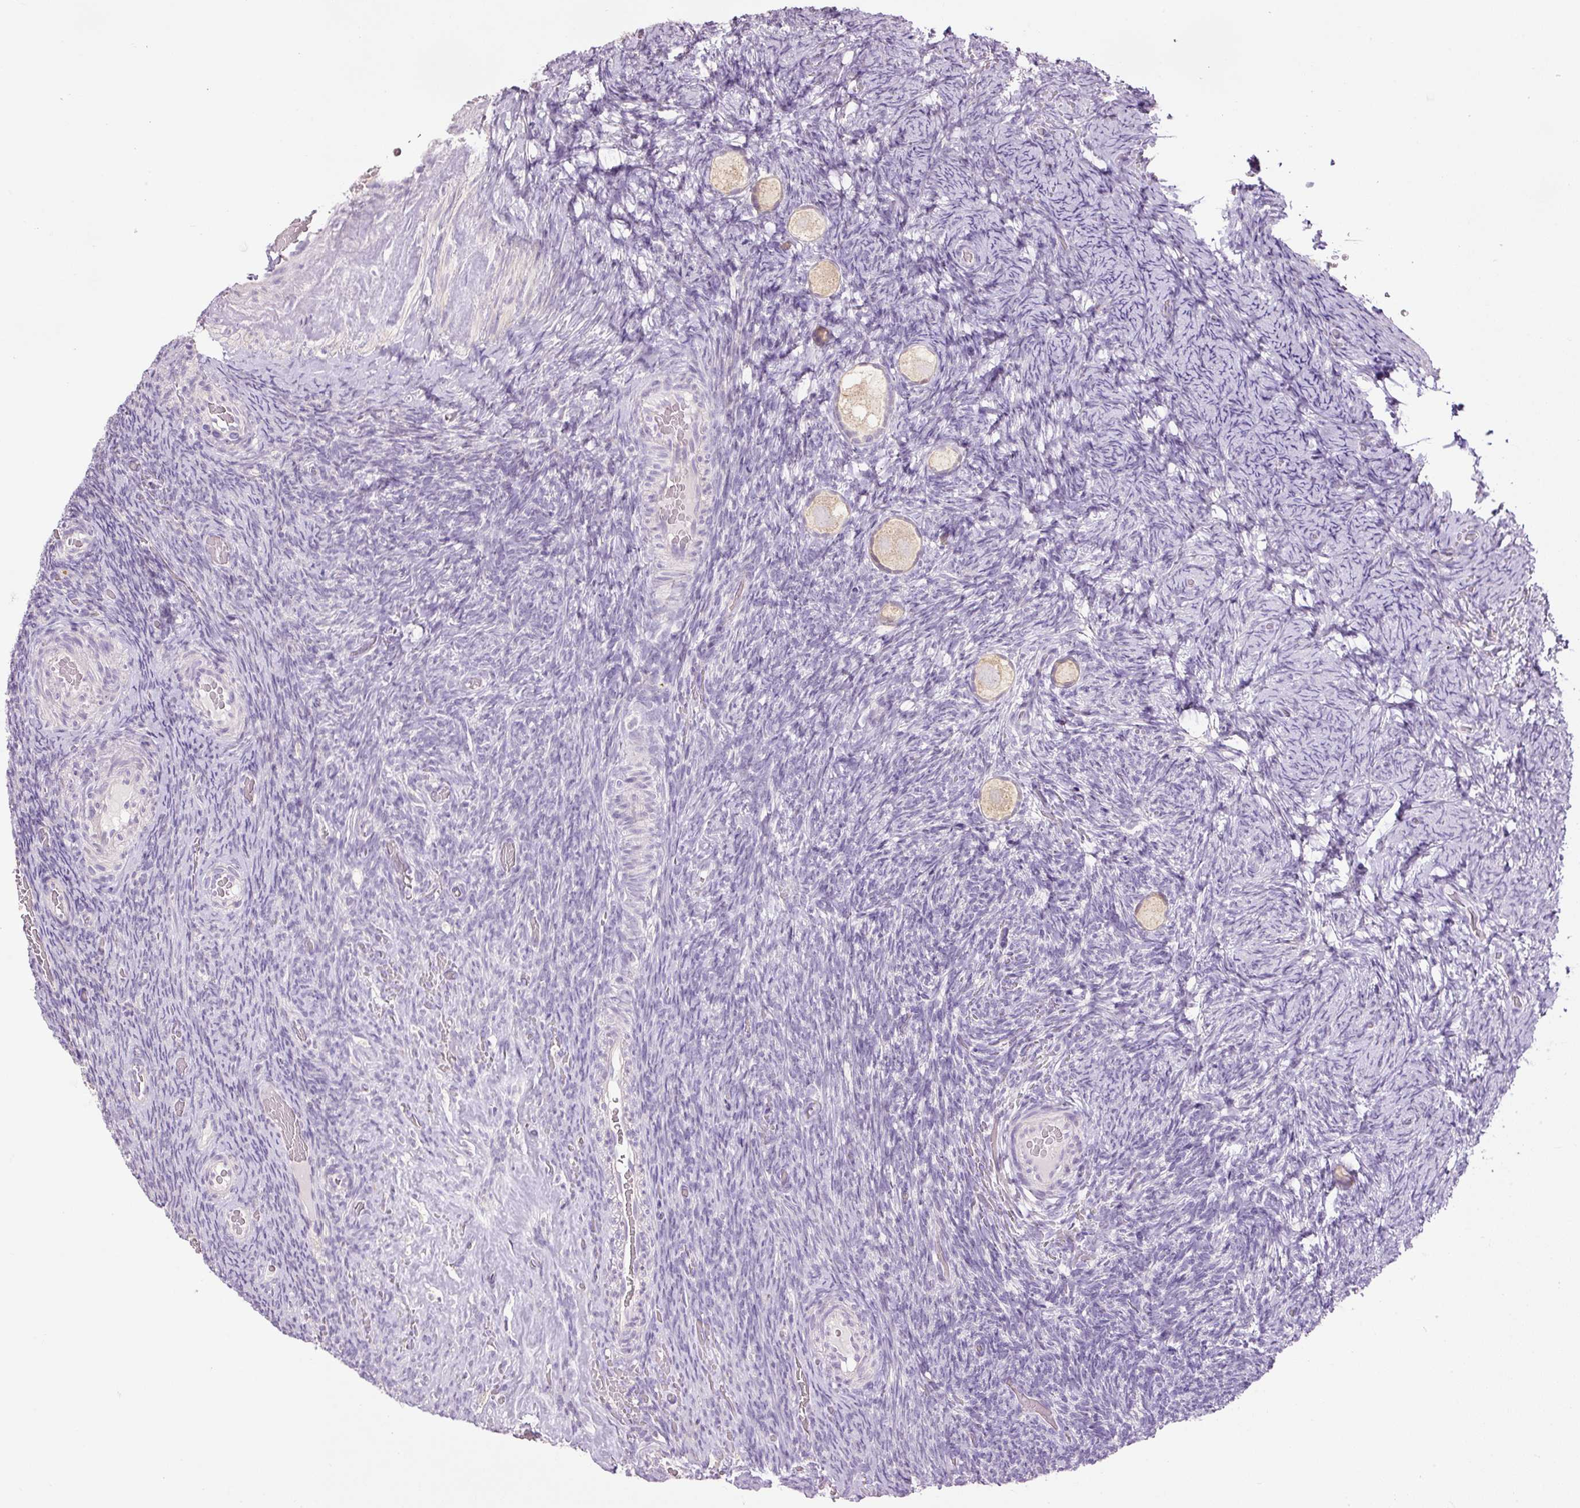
{"staining": {"intensity": "weak", "quantity": ">75%", "location": "cytoplasmic/membranous"}, "tissue": "ovary", "cell_type": "Follicle cells", "image_type": "normal", "snomed": [{"axis": "morphology", "description": "Normal tissue, NOS"}, {"axis": "topography", "description": "Ovary"}], "caption": "A photomicrograph of ovary stained for a protein reveals weak cytoplasmic/membranous brown staining in follicle cells. The protein of interest is shown in brown color, while the nuclei are stained blue.", "gene": "HAX1", "patient": {"sex": "female", "age": 34}}